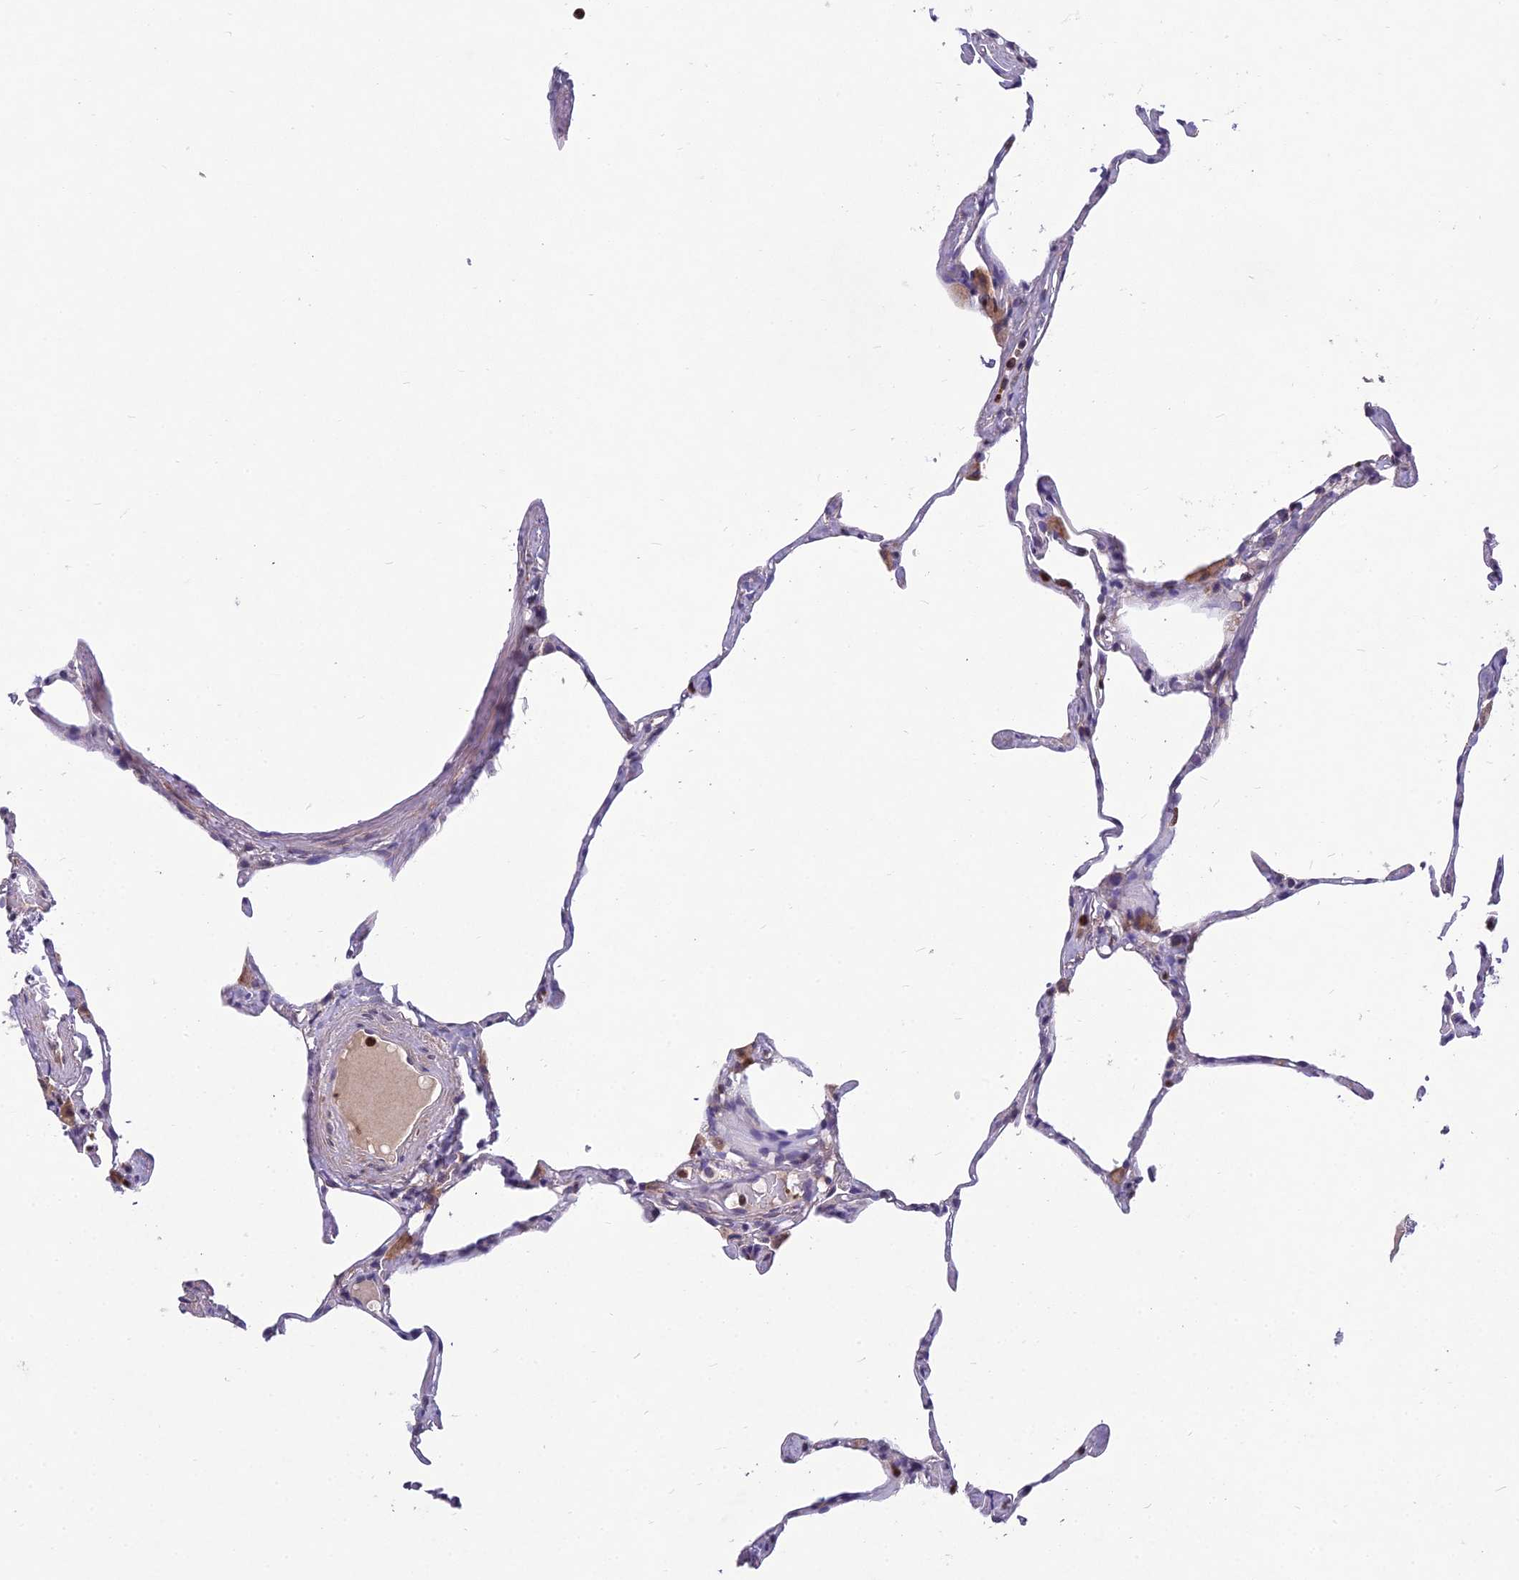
{"staining": {"intensity": "negative", "quantity": "none", "location": "none"}, "tissue": "lung", "cell_type": "Alveolar cells", "image_type": "normal", "snomed": [{"axis": "morphology", "description": "Normal tissue, NOS"}, {"axis": "topography", "description": "Lung"}], "caption": "High magnification brightfield microscopy of normal lung stained with DAB (brown) and counterstained with hematoxylin (blue): alveolar cells show no significant staining.", "gene": "ENSG00000188897", "patient": {"sex": "male", "age": 65}}